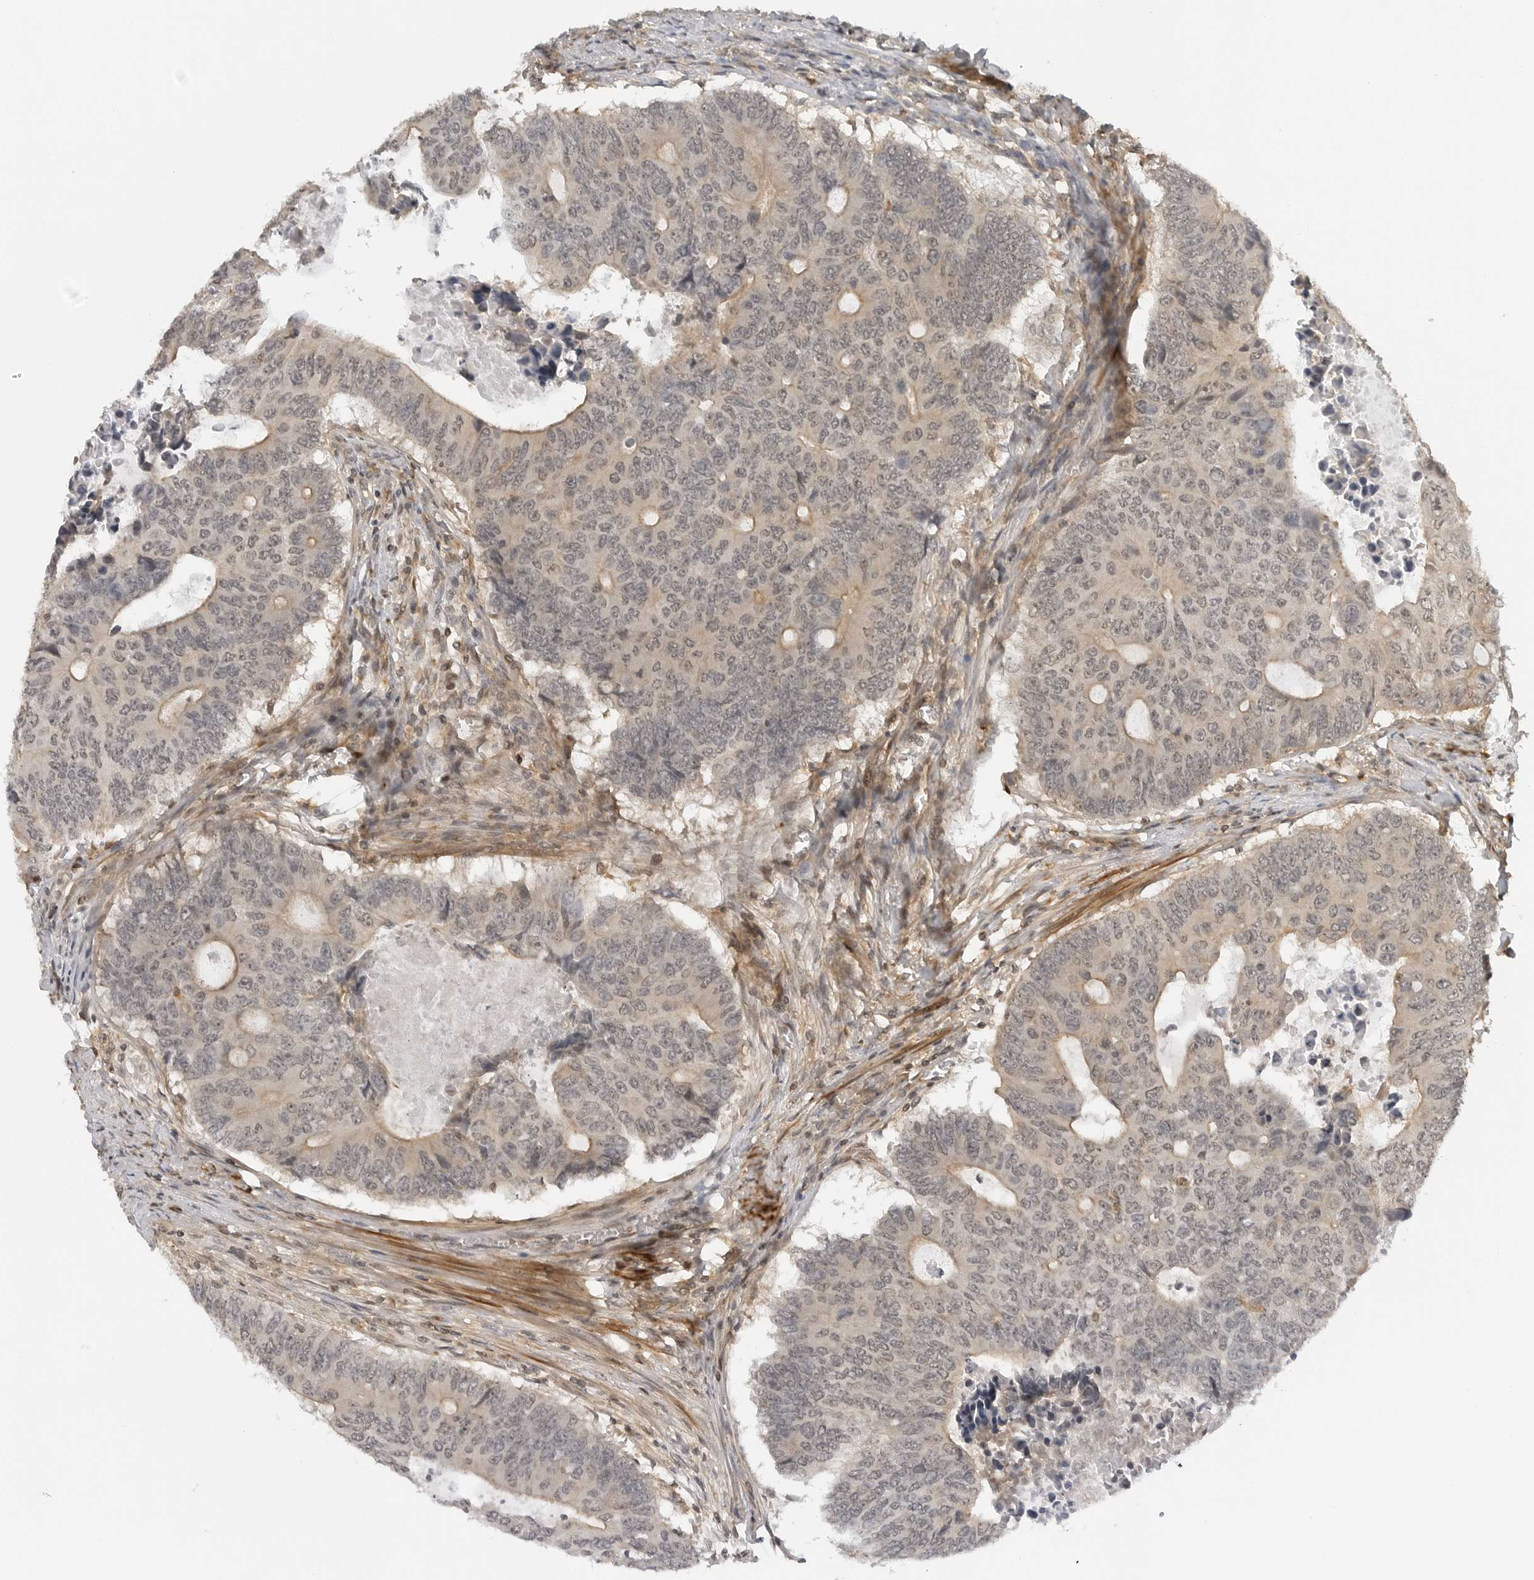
{"staining": {"intensity": "weak", "quantity": "25%-75%", "location": "cytoplasmic/membranous"}, "tissue": "colorectal cancer", "cell_type": "Tumor cells", "image_type": "cancer", "snomed": [{"axis": "morphology", "description": "Adenocarcinoma, NOS"}, {"axis": "topography", "description": "Colon"}], "caption": "Human colorectal adenocarcinoma stained with a protein marker exhibits weak staining in tumor cells.", "gene": "MAP2K5", "patient": {"sex": "male", "age": 87}}